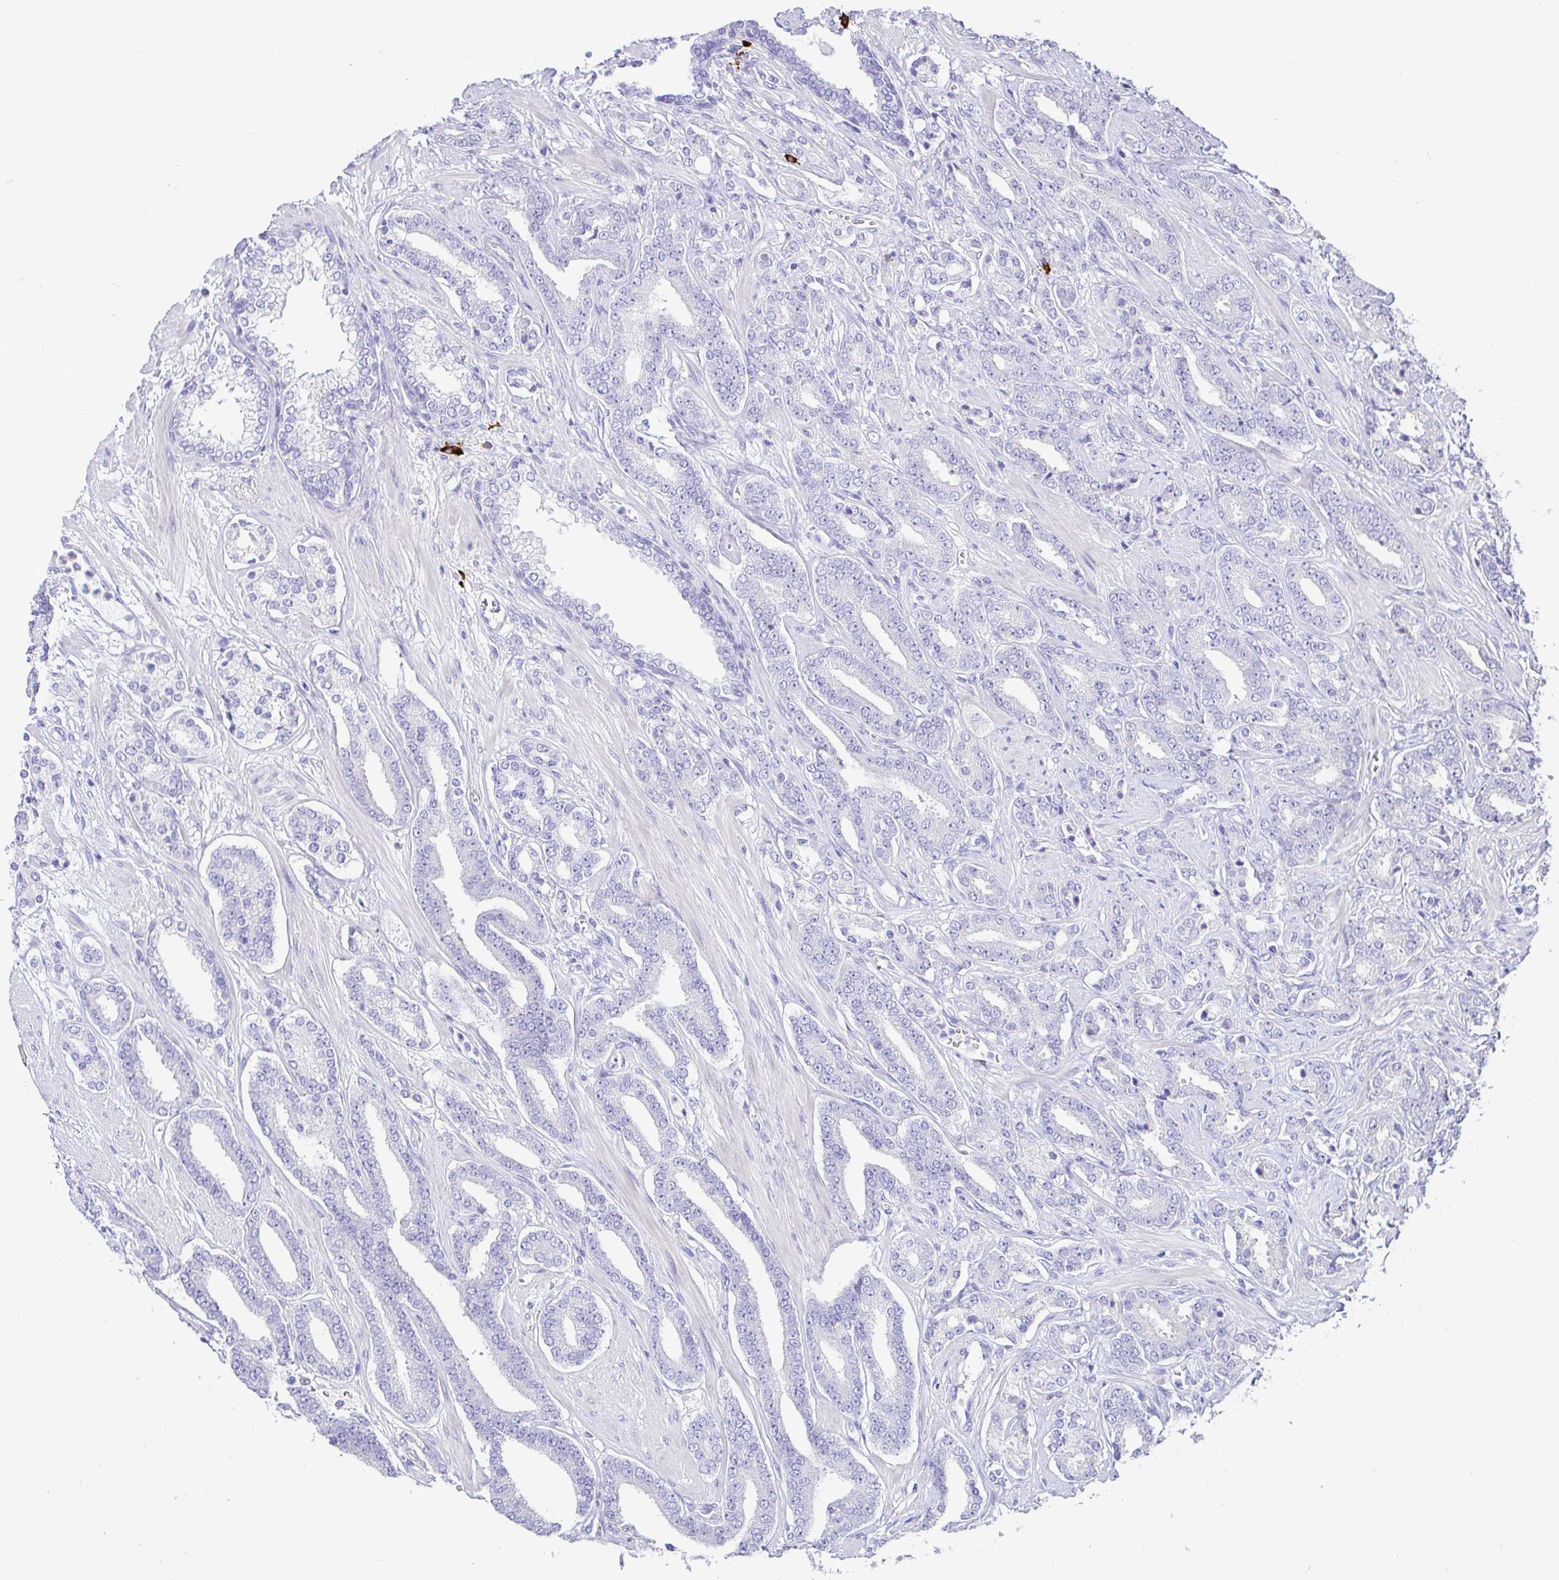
{"staining": {"intensity": "negative", "quantity": "none", "location": "none"}, "tissue": "prostate cancer", "cell_type": "Tumor cells", "image_type": "cancer", "snomed": [{"axis": "morphology", "description": "Adenocarcinoma, High grade"}, {"axis": "topography", "description": "Prostate"}], "caption": "An immunohistochemistry (IHC) histopathology image of prostate high-grade adenocarcinoma is shown. There is no staining in tumor cells of prostate high-grade adenocarcinoma.", "gene": "CCDC62", "patient": {"sex": "male", "age": 60}}